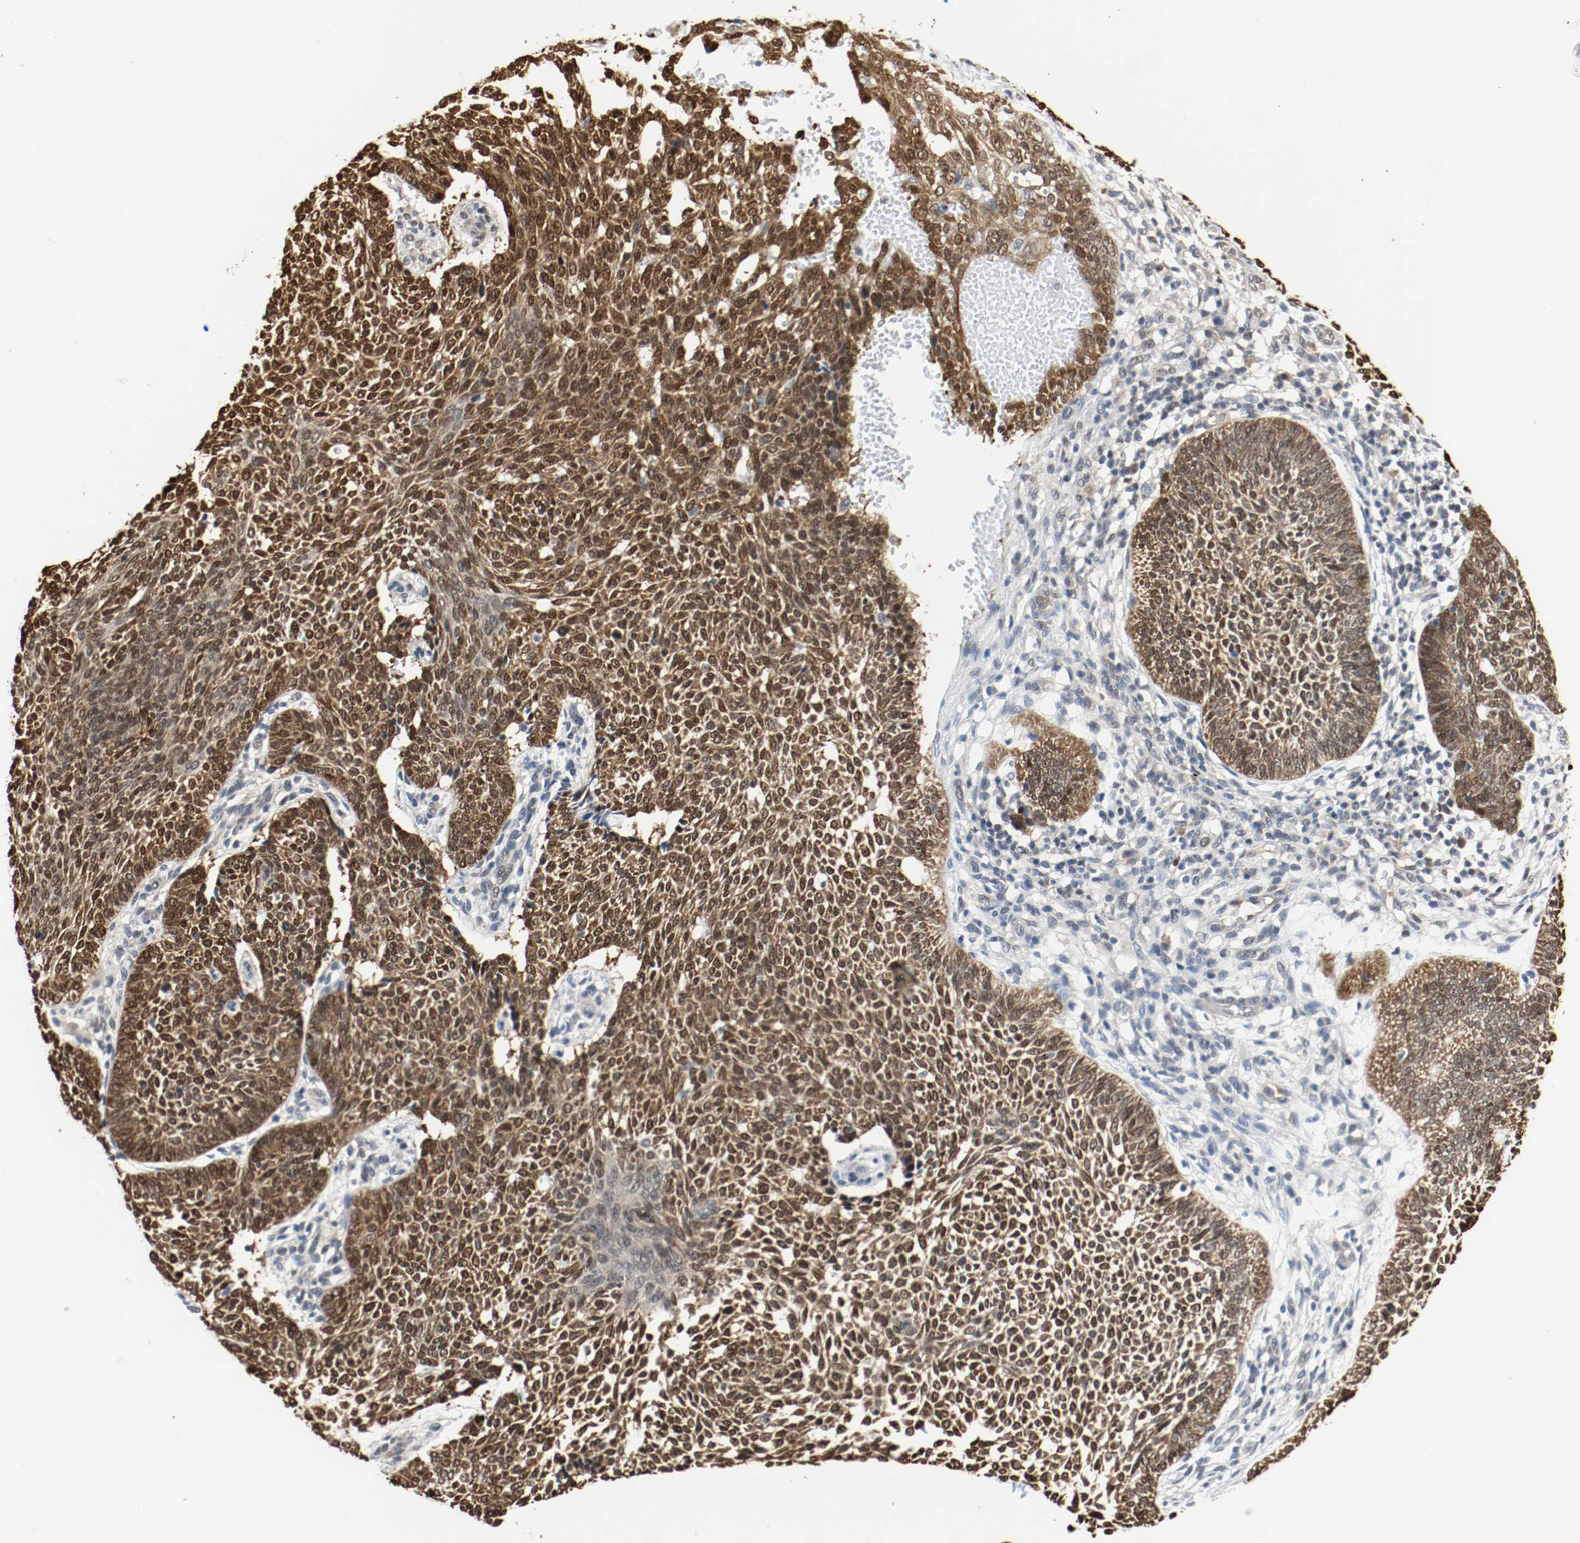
{"staining": {"intensity": "strong", "quantity": ">75%", "location": "cytoplasmic/membranous,nuclear"}, "tissue": "skin cancer", "cell_type": "Tumor cells", "image_type": "cancer", "snomed": [{"axis": "morphology", "description": "Normal tissue, NOS"}, {"axis": "morphology", "description": "Basal cell carcinoma"}, {"axis": "topography", "description": "Skin"}], "caption": "Immunohistochemistry photomicrograph of human skin cancer stained for a protein (brown), which exhibits high levels of strong cytoplasmic/membranous and nuclear expression in about >75% of tumor cells.", "gene": "PPME1", "patient": {"sex": "male", "age": 87}}